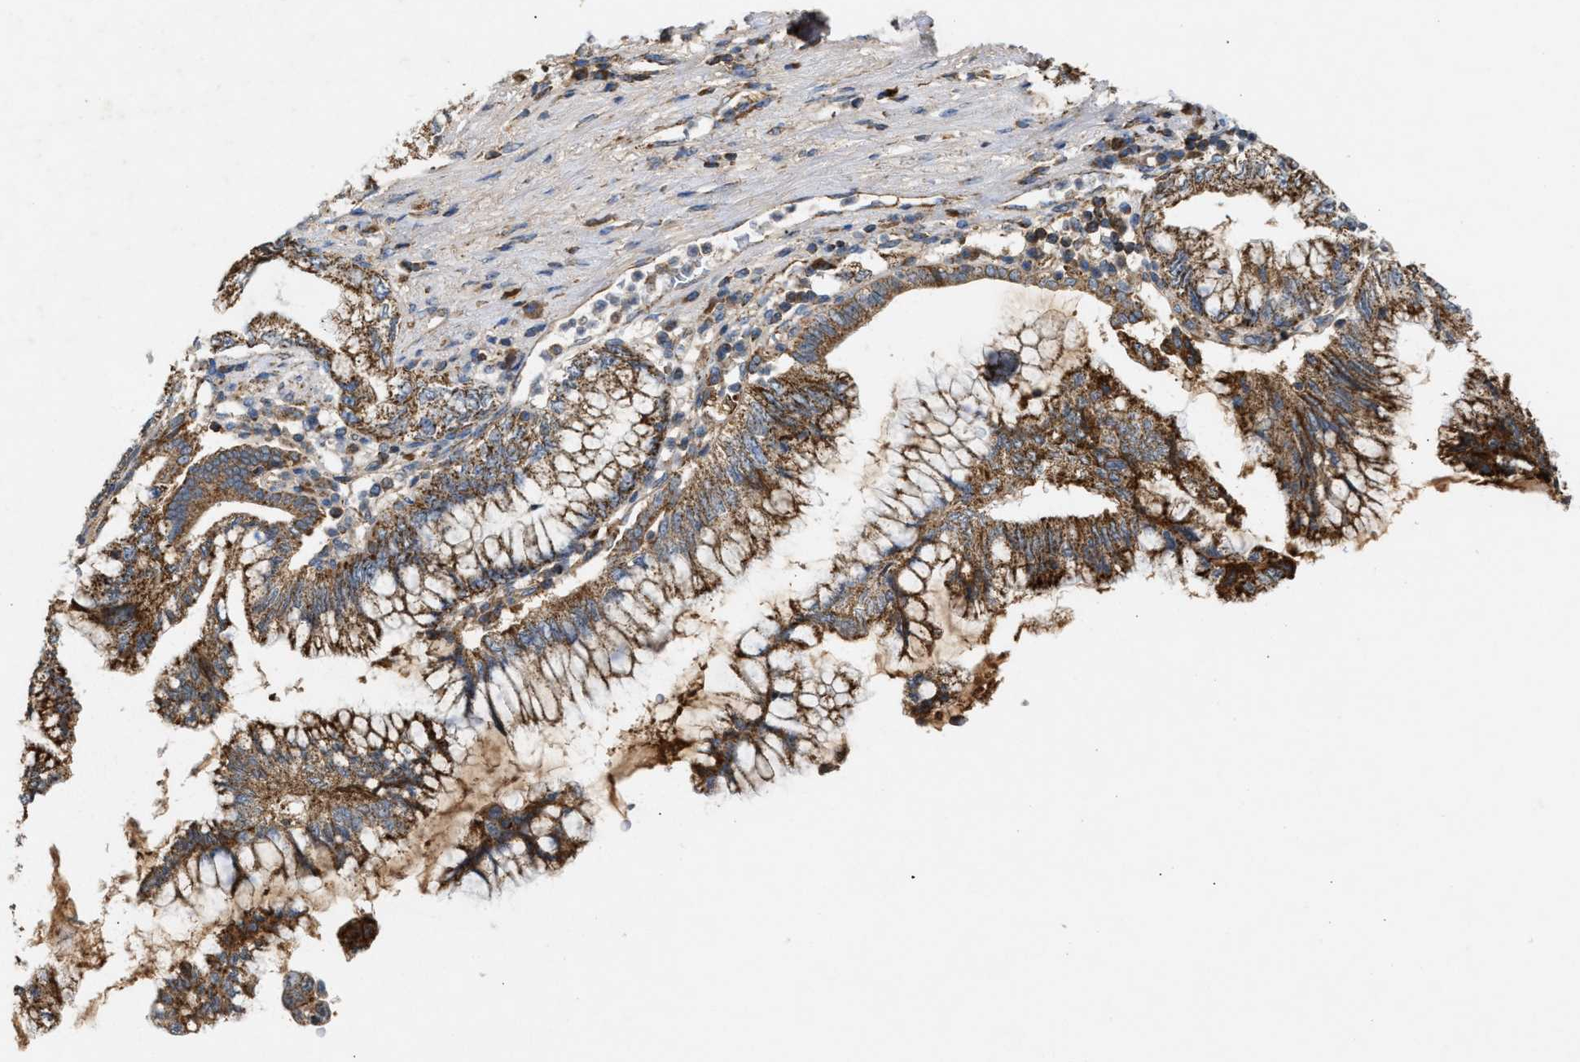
{"staining": {"intensity": "strong", "quantity": ">75%", "location": "cytoplasmic/membranous"}, "tissue": "pancreatic cancer", "cell_type": "Tumor cells", "image_type": "cancer", "snomed": [{"axis": "morphology", "description": "Adenocarcinoma, NOS"}, {"axis": "topography", "description": "Pancreas"}], "caption": "Immunohistochemistry (IHC) (DAB (3,3'-diaminobenzidine)) staining of human adenocarcinoma (pancreatic) displays strong cytoplasmic/membranous protein expression in approximately >75% of tumor cells. Using DAB (3,3'-diaminobenzidine) (brown) and hematoxylin (blue) stains, captured at high magnification using brightfield microscopy.", "gene": "TACO1", "patient": {"sex": "female", "age": 73}}